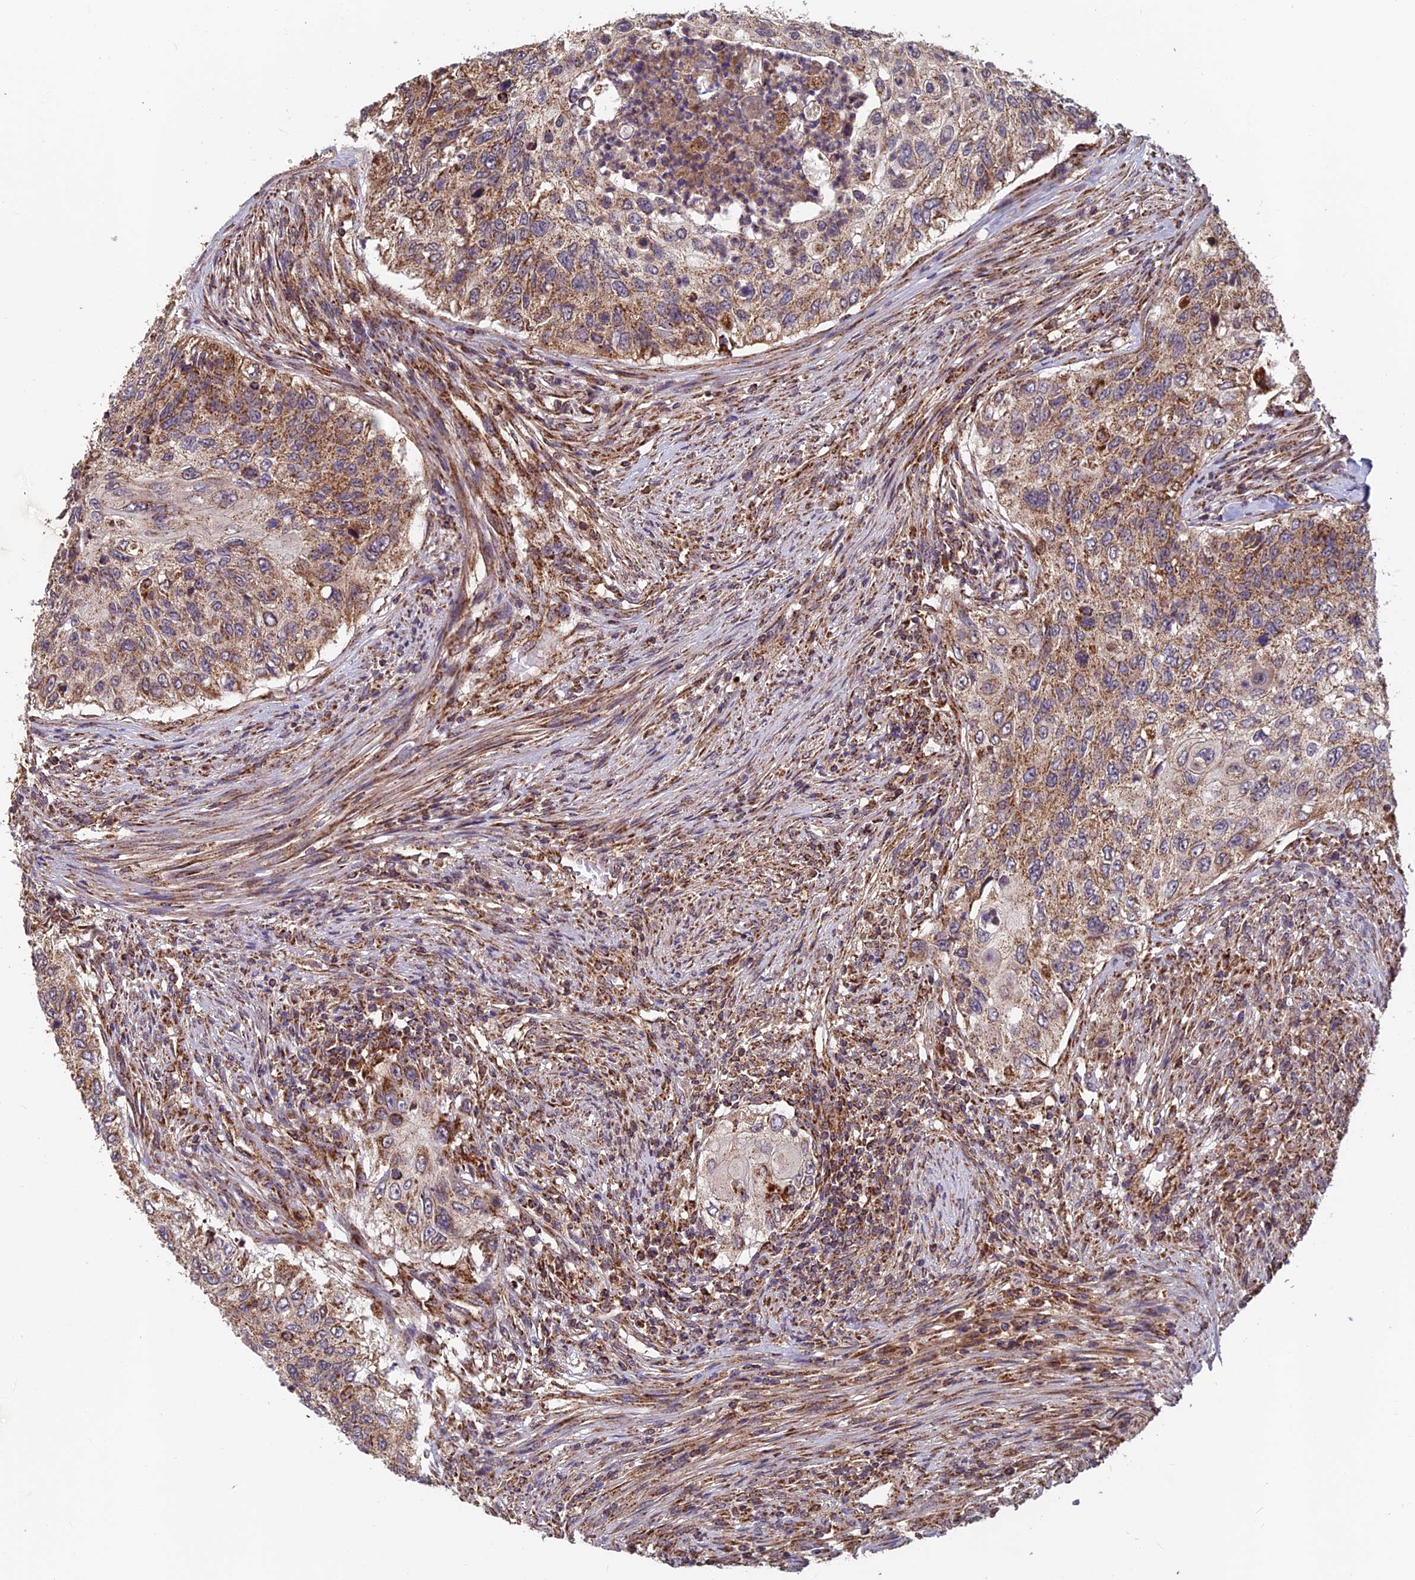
{"staining": {"intensity": "moderate", "quantity": ">75%", "location": "cytoplasmic/membranous"}, "tissue": "urothelial cancer", "cell_type": "Tumor cells", "image_type": "cancer", "snomed": [{"axis": "morphology", "description": "Urothelial carcinoma, High grade"}, {"axis": "topography", "description": "Urinary bladder"}], "caption": "Protein staining exhibits moderate cytoplasmic/membranous positivity in about >75% of tumor cells in urothelial cancer.", "gene": "CCDC15", "patient": {"sex": "female", "age": 60}}